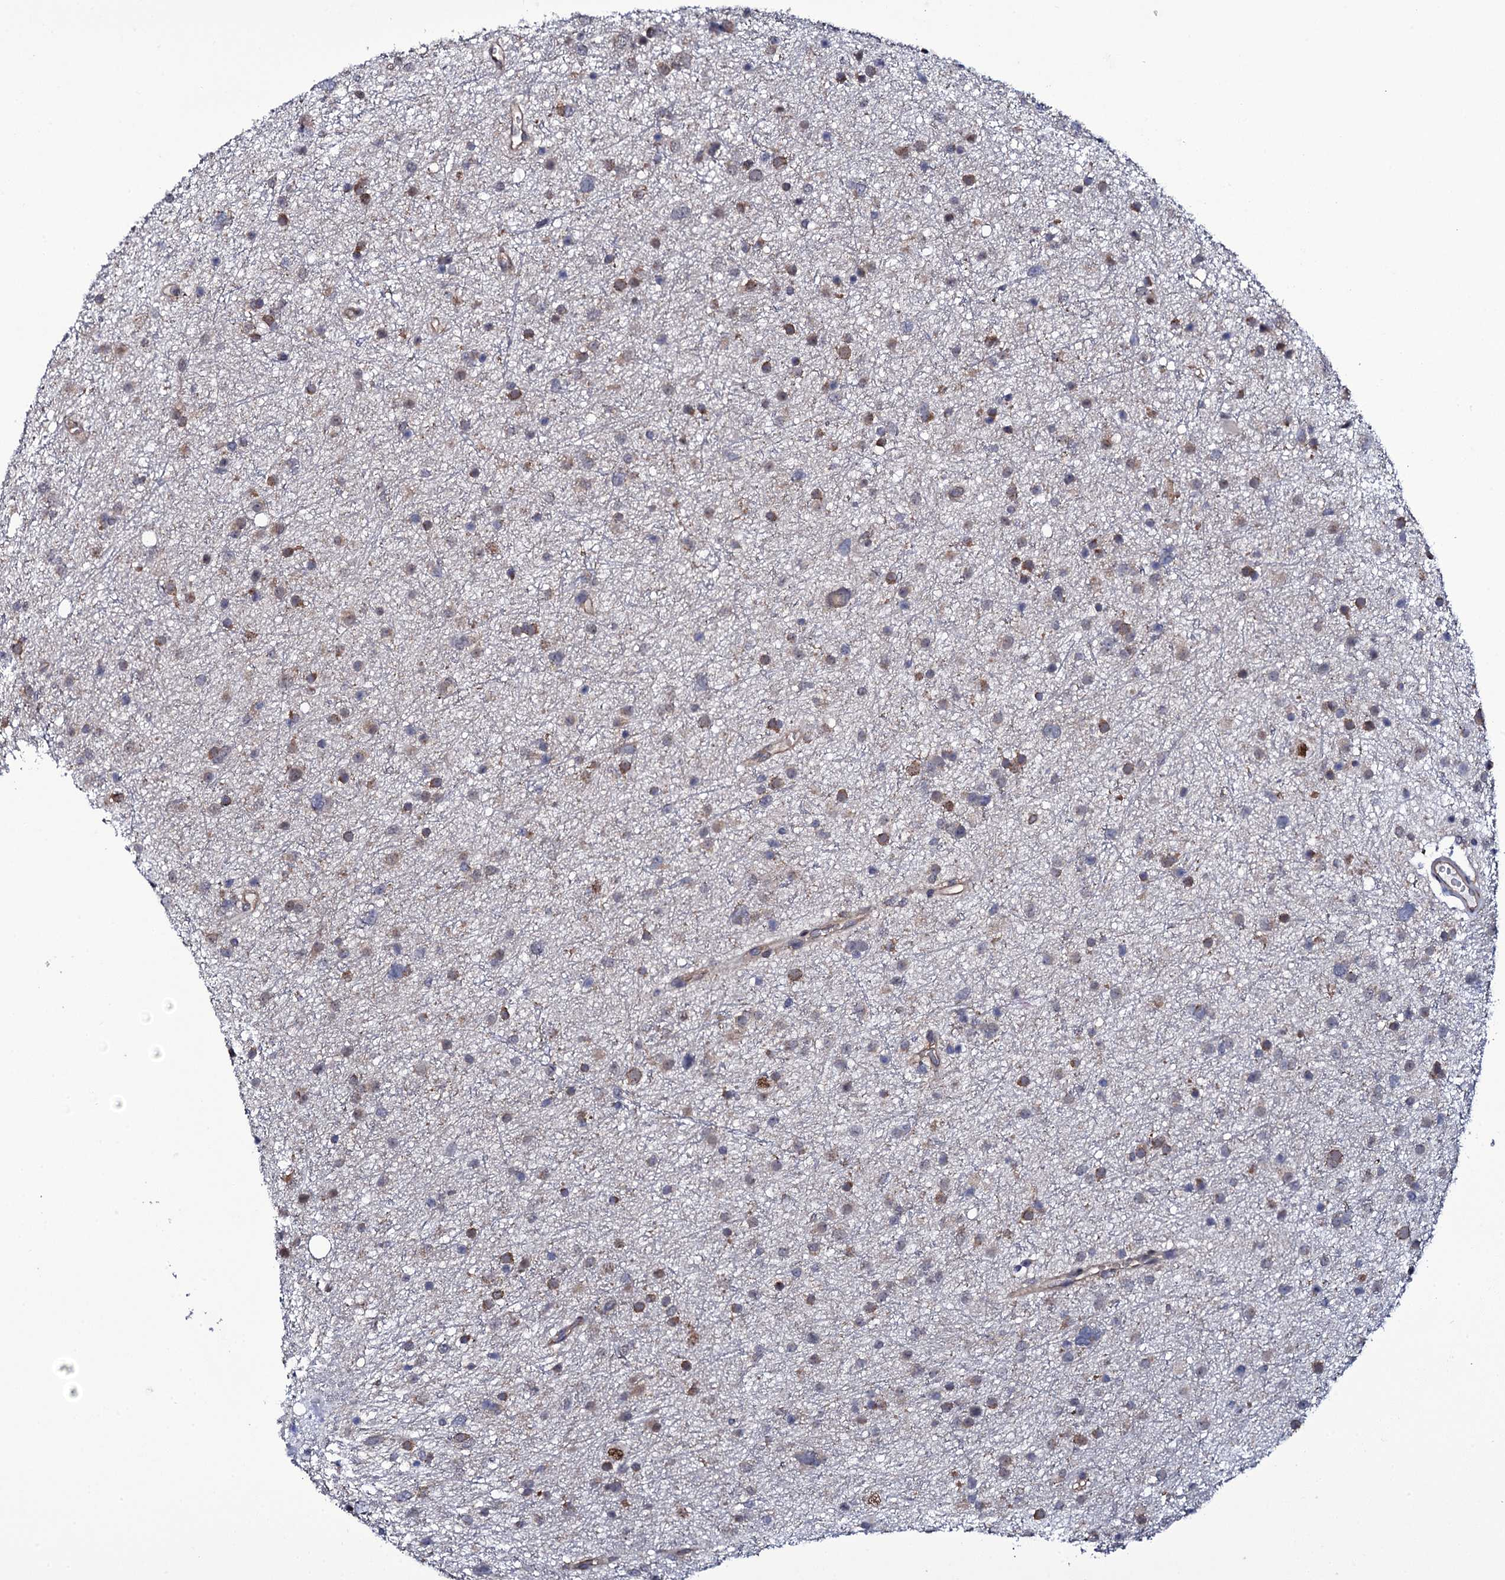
{"staining": {"intensity": "weak", "quantity": "25%-75%", "location": "cytoplasmic/membranous"}, "tissue": "glioma", "cell_type": "Tumor cells", "image_type": "cancer", "snomed": [{"axis": "morphology", "description": "Glioma, malignant, Low grade"}, {"axis": "topography", "description": "Cerebral cortex"}], "caption": "Immunohistochemistry (DAB) staining of human malignant glioma (low-grade) demonstrates weak cytoplasmic/membranous protein positivity in about 25%-75% of tumor cells.", "gene": "GAREM1", "patient": {"sex": "female", "age": 39}}